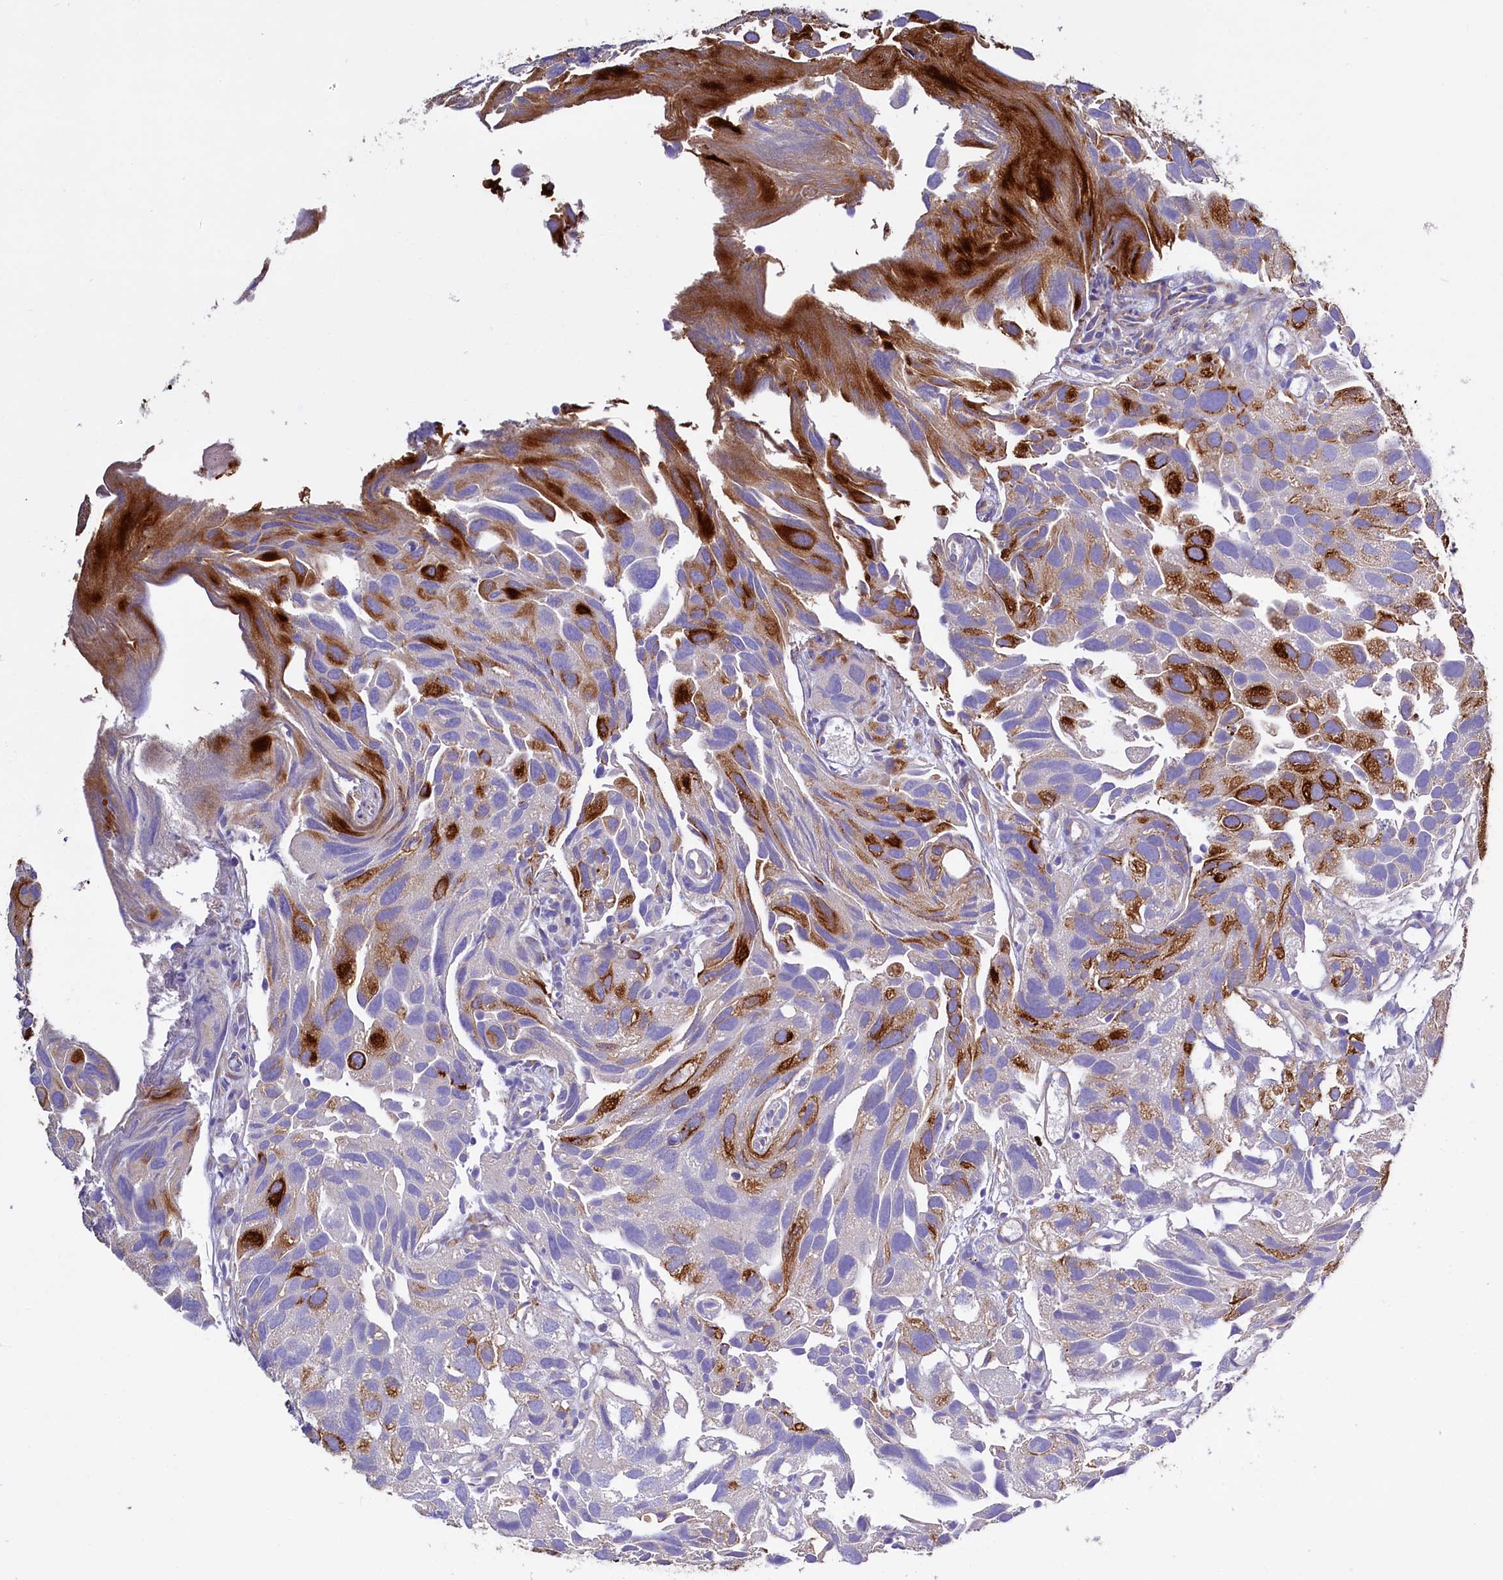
{"staining": {"intensity": "strong", "quantity": "25%-75%", "location": "cytoplasmic/membranous"}, "tissue": "urothelial cancer", "cell_type": "Tumor cells", "image_type": "cancer", "snomed": [{"axis": "morphology", "description": "Urothelial carcinoma, High grade"}, {"axis": "topography", "description": "Urinary bladder"}], "caption": "High-magnification brightfield microscopy of urothelial cancer stained with DAB (brown) and counterstained with hematoxylin (blue). tumor cells exhibit strong cytoplasmic/membranous positivity is seen in approximately25%-75% of cells.", "gene": "WNT8A", "patient": {"sex": "female", "age": 75}}